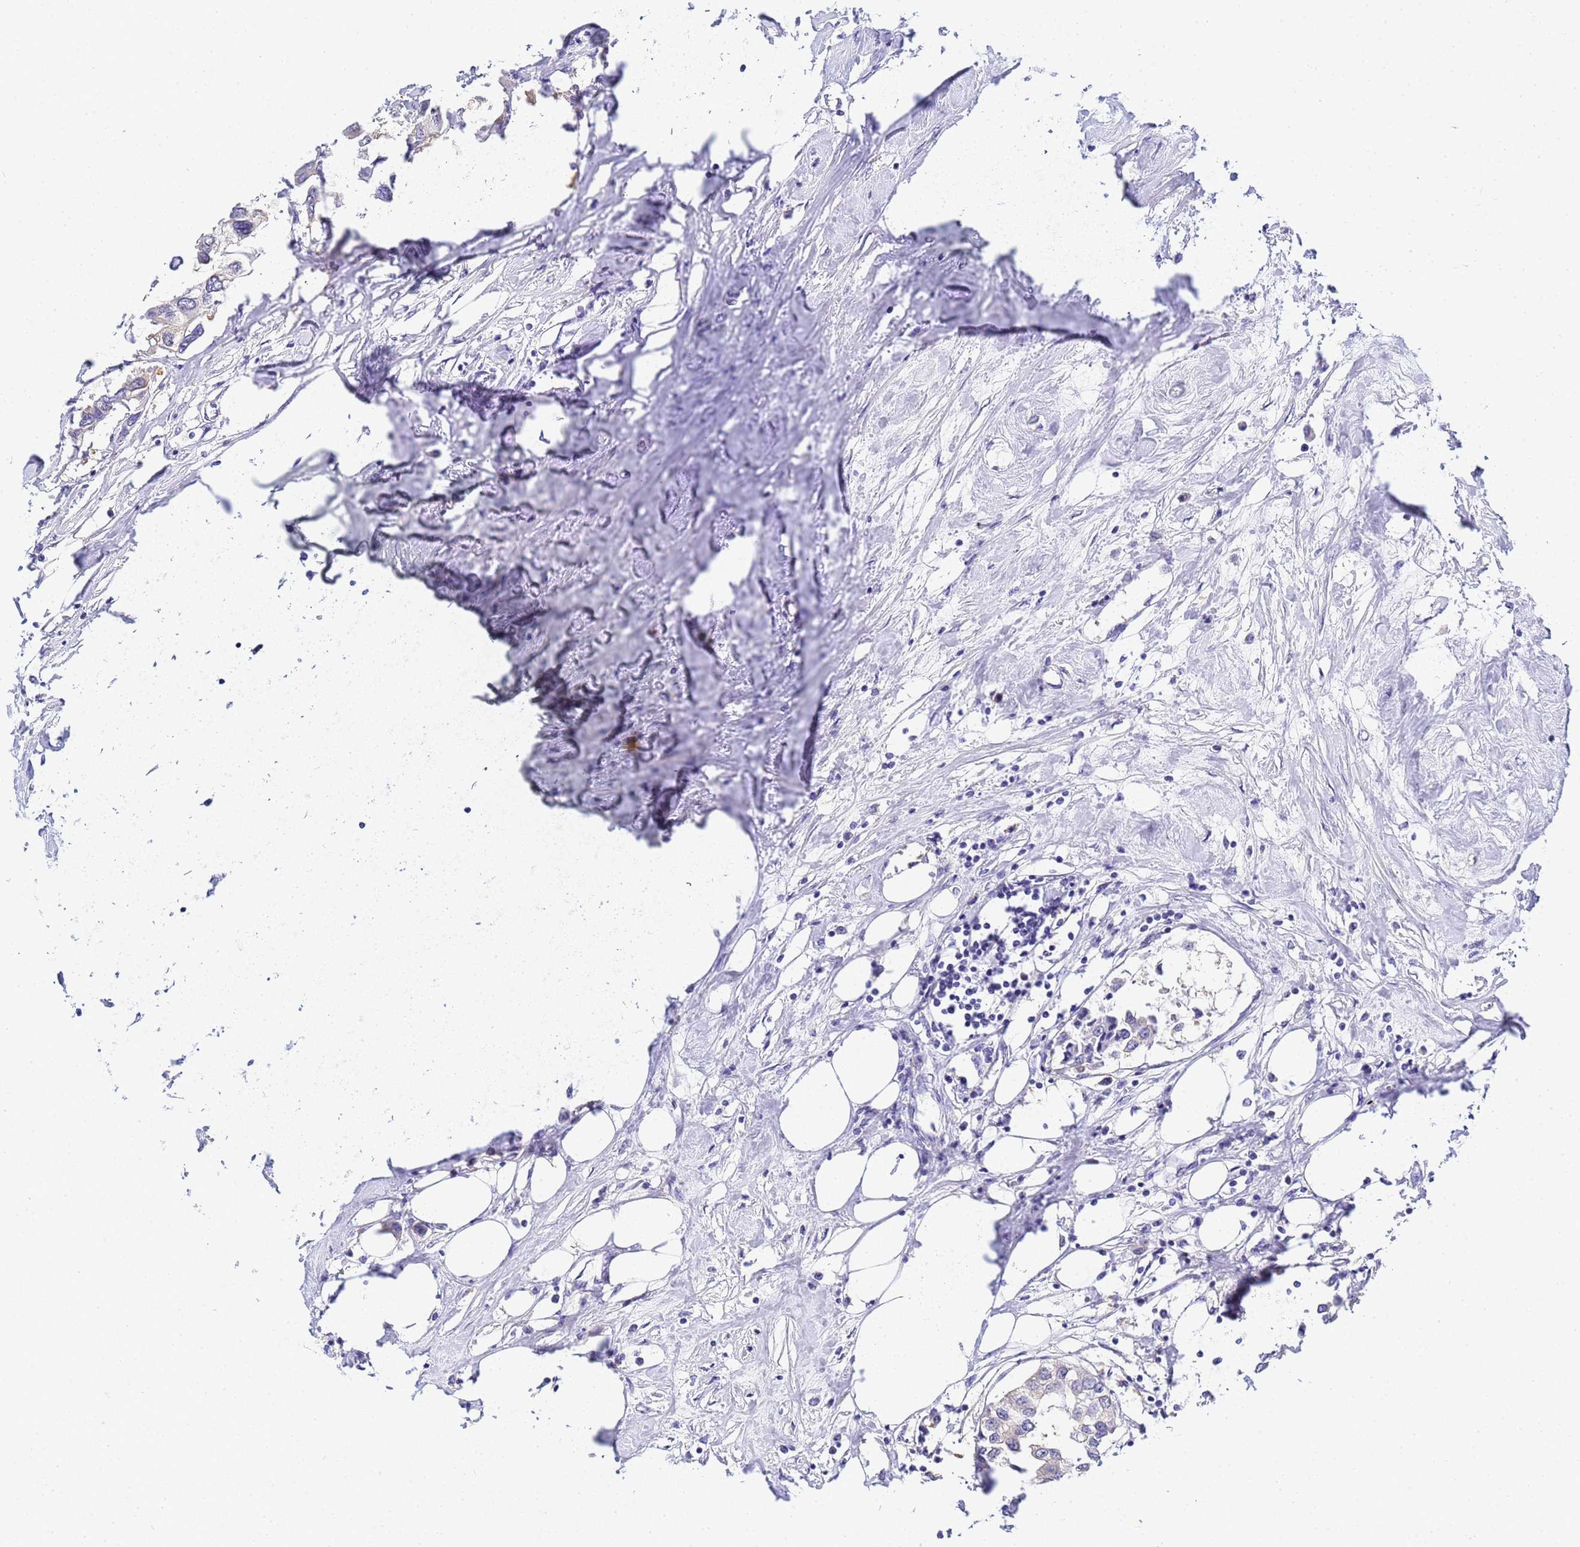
{"staining": {"intensity": "negative", "quantity": "none", "location": "none"}, "tissue": "urothelial cancer", "cell_type": "Tumor cells", "image_type": "cancer", "snomed": [{"axis": "morphology", "description": "Urothelial carcinoma, High grade"}, {"axis": "topography", "description": "Urinary bladder"}], "caption": "This is an immunohistochemistry photomicrograph of human high-grade urothelial carcinoma. There is no expression in tumor cells.", "gene": "ACTL6B", "patient": {"sex": "male", "age": 64}}